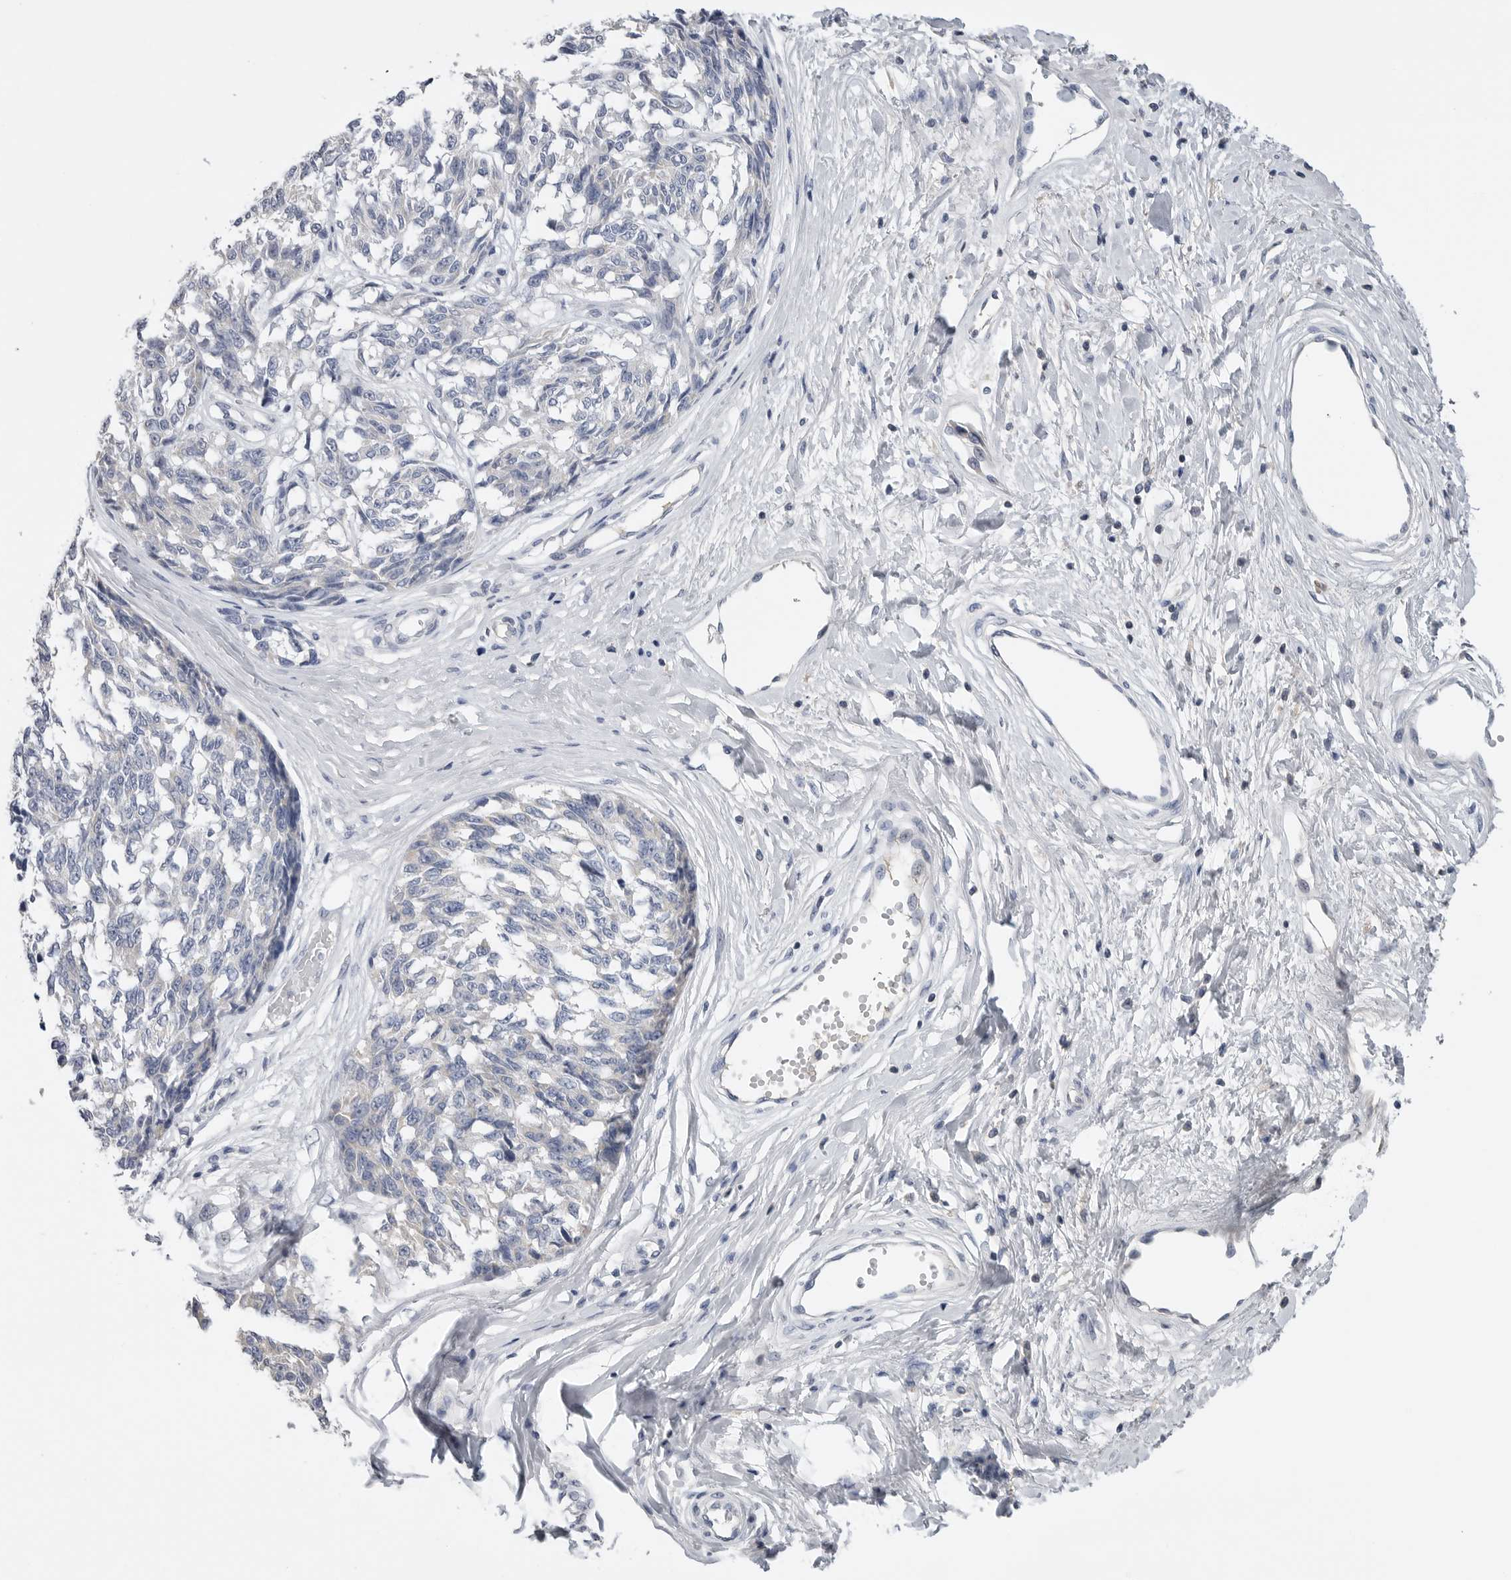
{"staining": {"intensity": "negative", "quantity": "none", "location": "none"}, "tissue": "melanoma", "cell_type": "Tumor cells", "image_type": "cancer", "snomed": [{"axis": "morphology", "description": "Malignant melanoma, NOS"}, {"axis": "topography", "description": "Skin"}], "caption": "Immunohistochemistry photomicrograph of neoplastic tissue: malignant melanoma stained with DAB reveals no significant protein positivity in tumor cells.", "gene": "FABP6", "patient": {"sex": "female", "age": 64}}